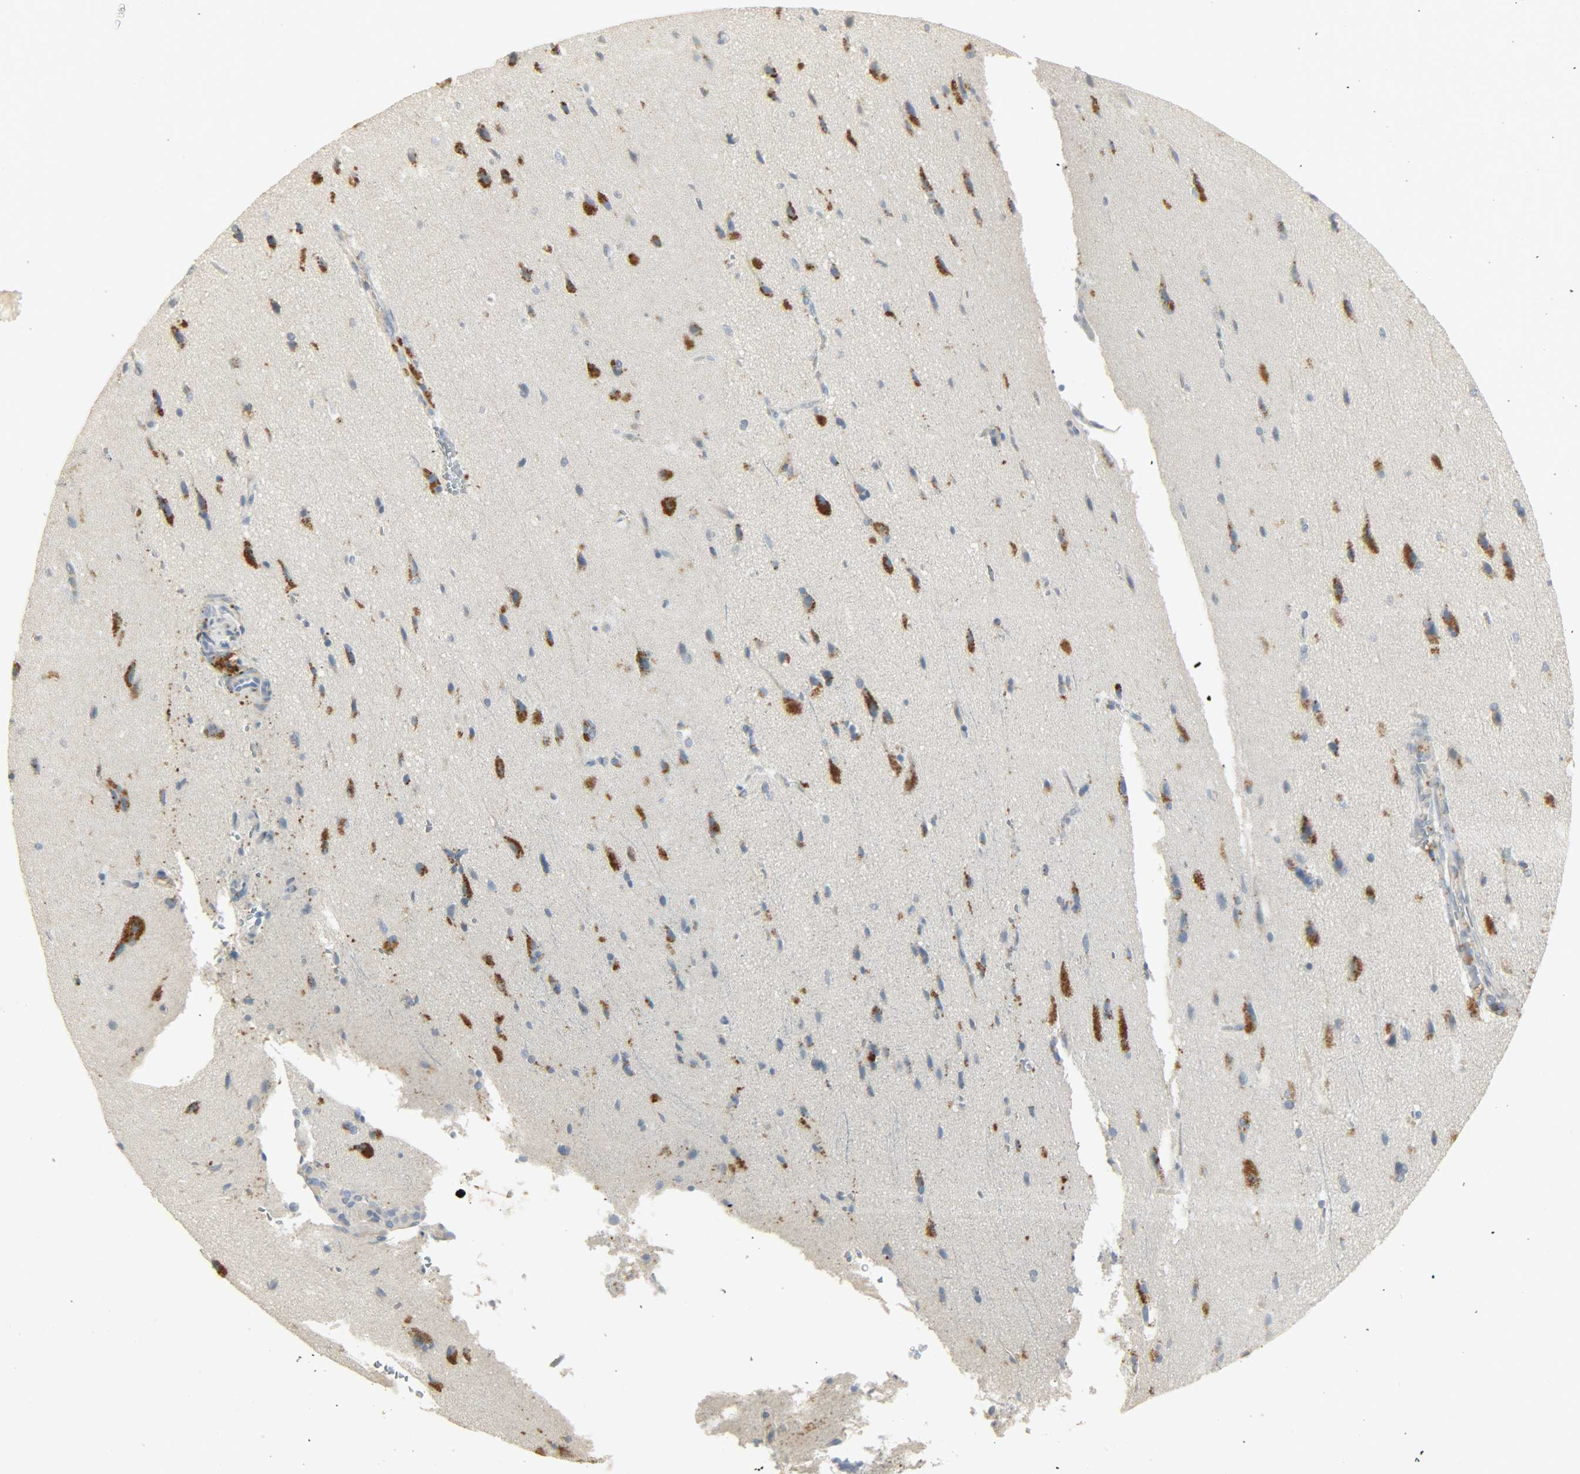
{"staining": {"intensity": "weak", "quantity": ">75%", "location": "cytoplasmic/membranous"}, "tissue": "cerebral cortex", "cell_type": "Endothelial cells", "image_type": "normal", "snomed": [{"axis": "morphology", "description": "Normal tissue, NOS"}, {"axis": "topography", "description": "Cerebral cortex"}], "caption": "Immunohistochemical staining of benign cerebral cortex reveals >75% levels of weak cytoplasmic/membranous protein staining in approximately >75% of endothelial cells.", "gene": "ENPEP", "patient": {"sex": "male", "age": 62}}